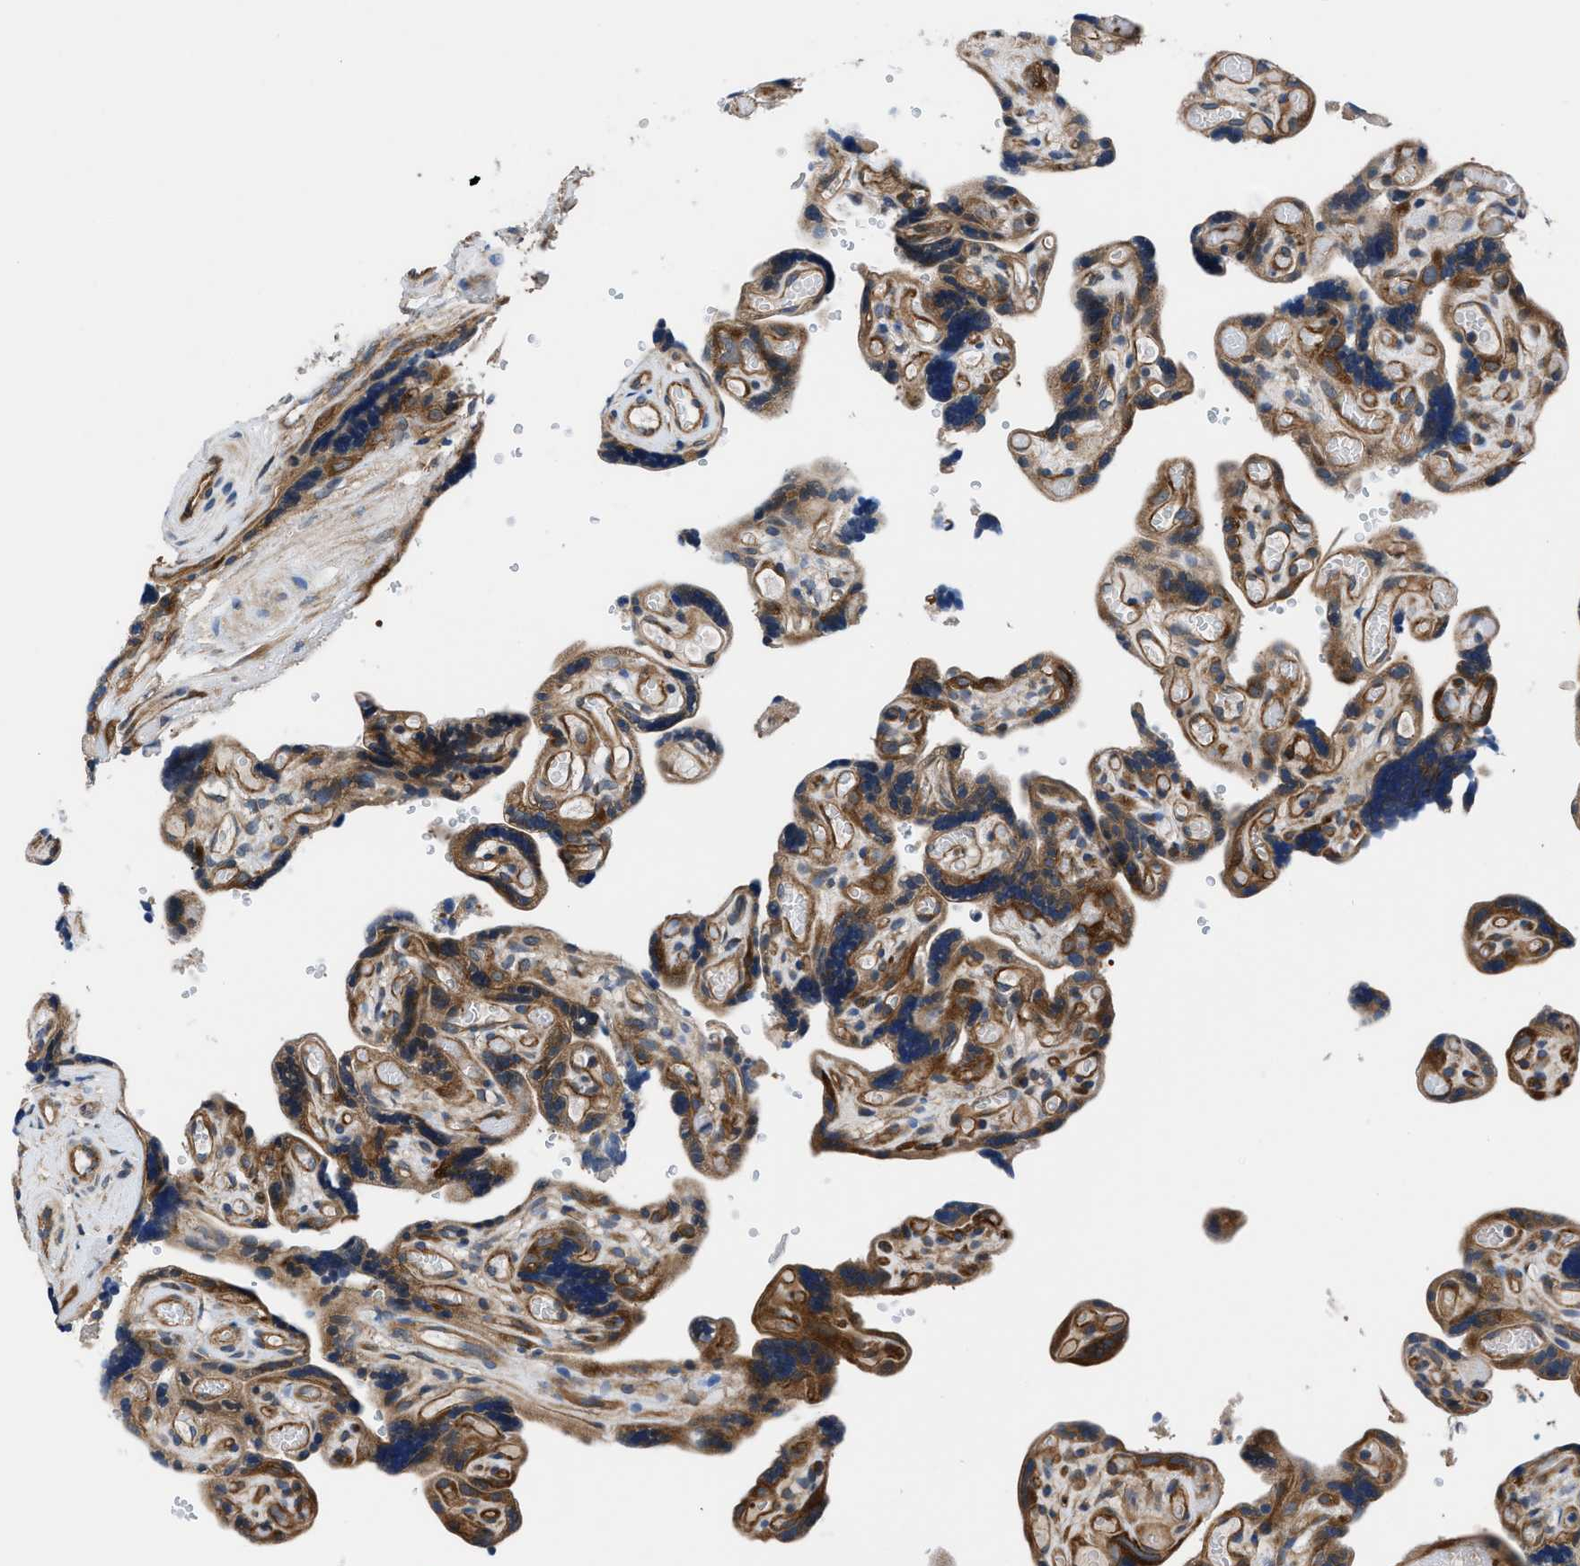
{"staining": {"intensity": "strong", "quantity": ">75%", "location": "cytoplasmic/membranous"}, "tissue": "placenta", "cell_type": "Decidual cells", "image_type": "normal", "snomed": [{"axis": "morphology", "description": "Normal tissue, NOS"}, {"axis": "topography", "description": "Placenta"}], "caption": "About >75% of decidual cells in benign placenta demonstrate strong cytoplasmic/membranous protein staining as visualized by brown immunohistochemical staining.", "gene": "TRIP4", "patient": {"sex": "female", "age": 30}}